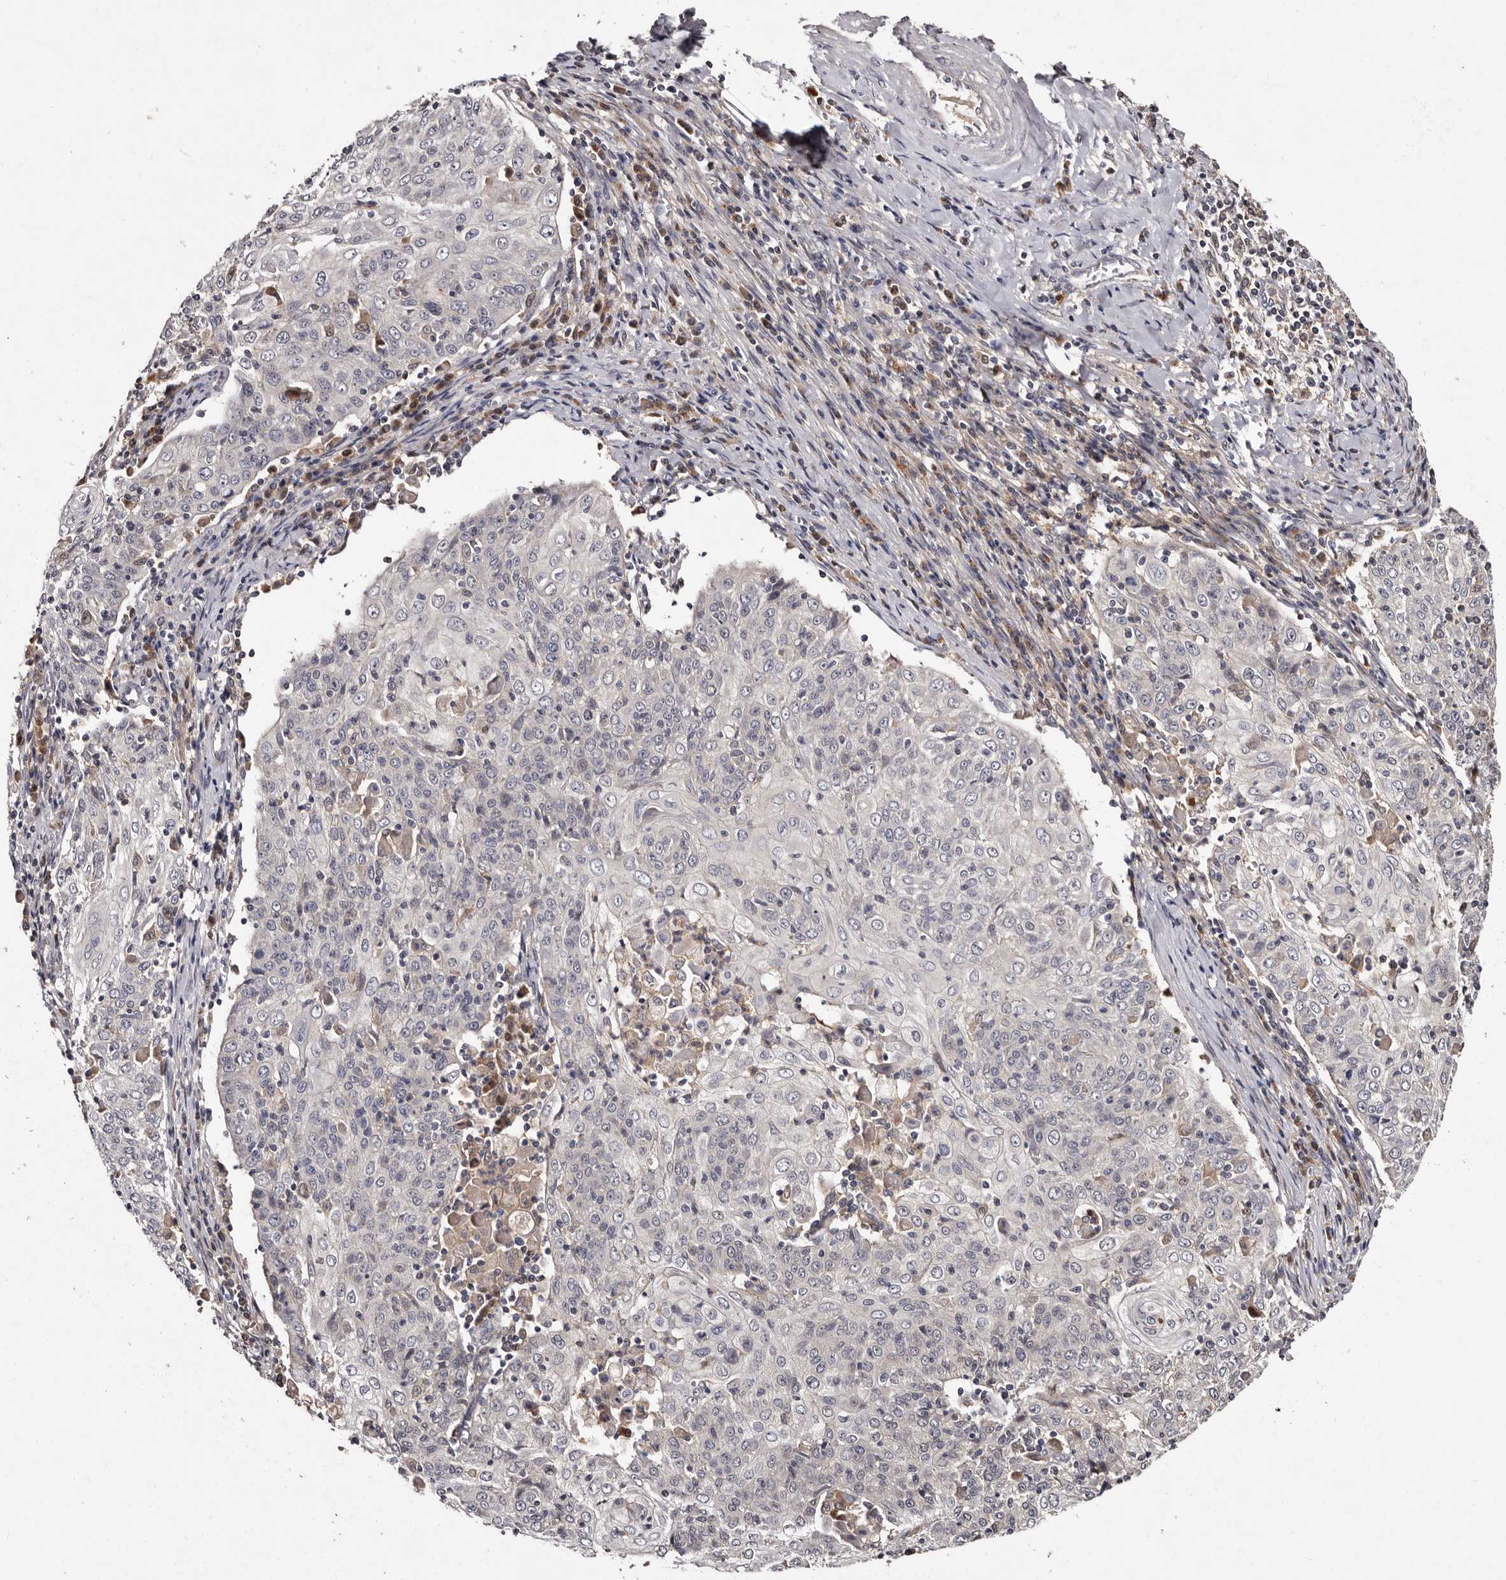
{"staining": {"intensity": "negative", "quantity": "none", "location": "none"}, "tissue": "cervical cancer", "cell_type": "Tumor cells", "image_type": "cancer", "snomed": [{"axis": "morphology", "description": "Squamous cell carcinoma, NOS"}, {"axis": "topography", "description": "Cervix"}], "caption": "Human squamous cell carcinoma (cervical) stained for a protein using immunohistochemistry (IHC) displays no positivity in tumor cells.", "gene": "DNPH1", "patient": {"sex": "female", "age": 48}}